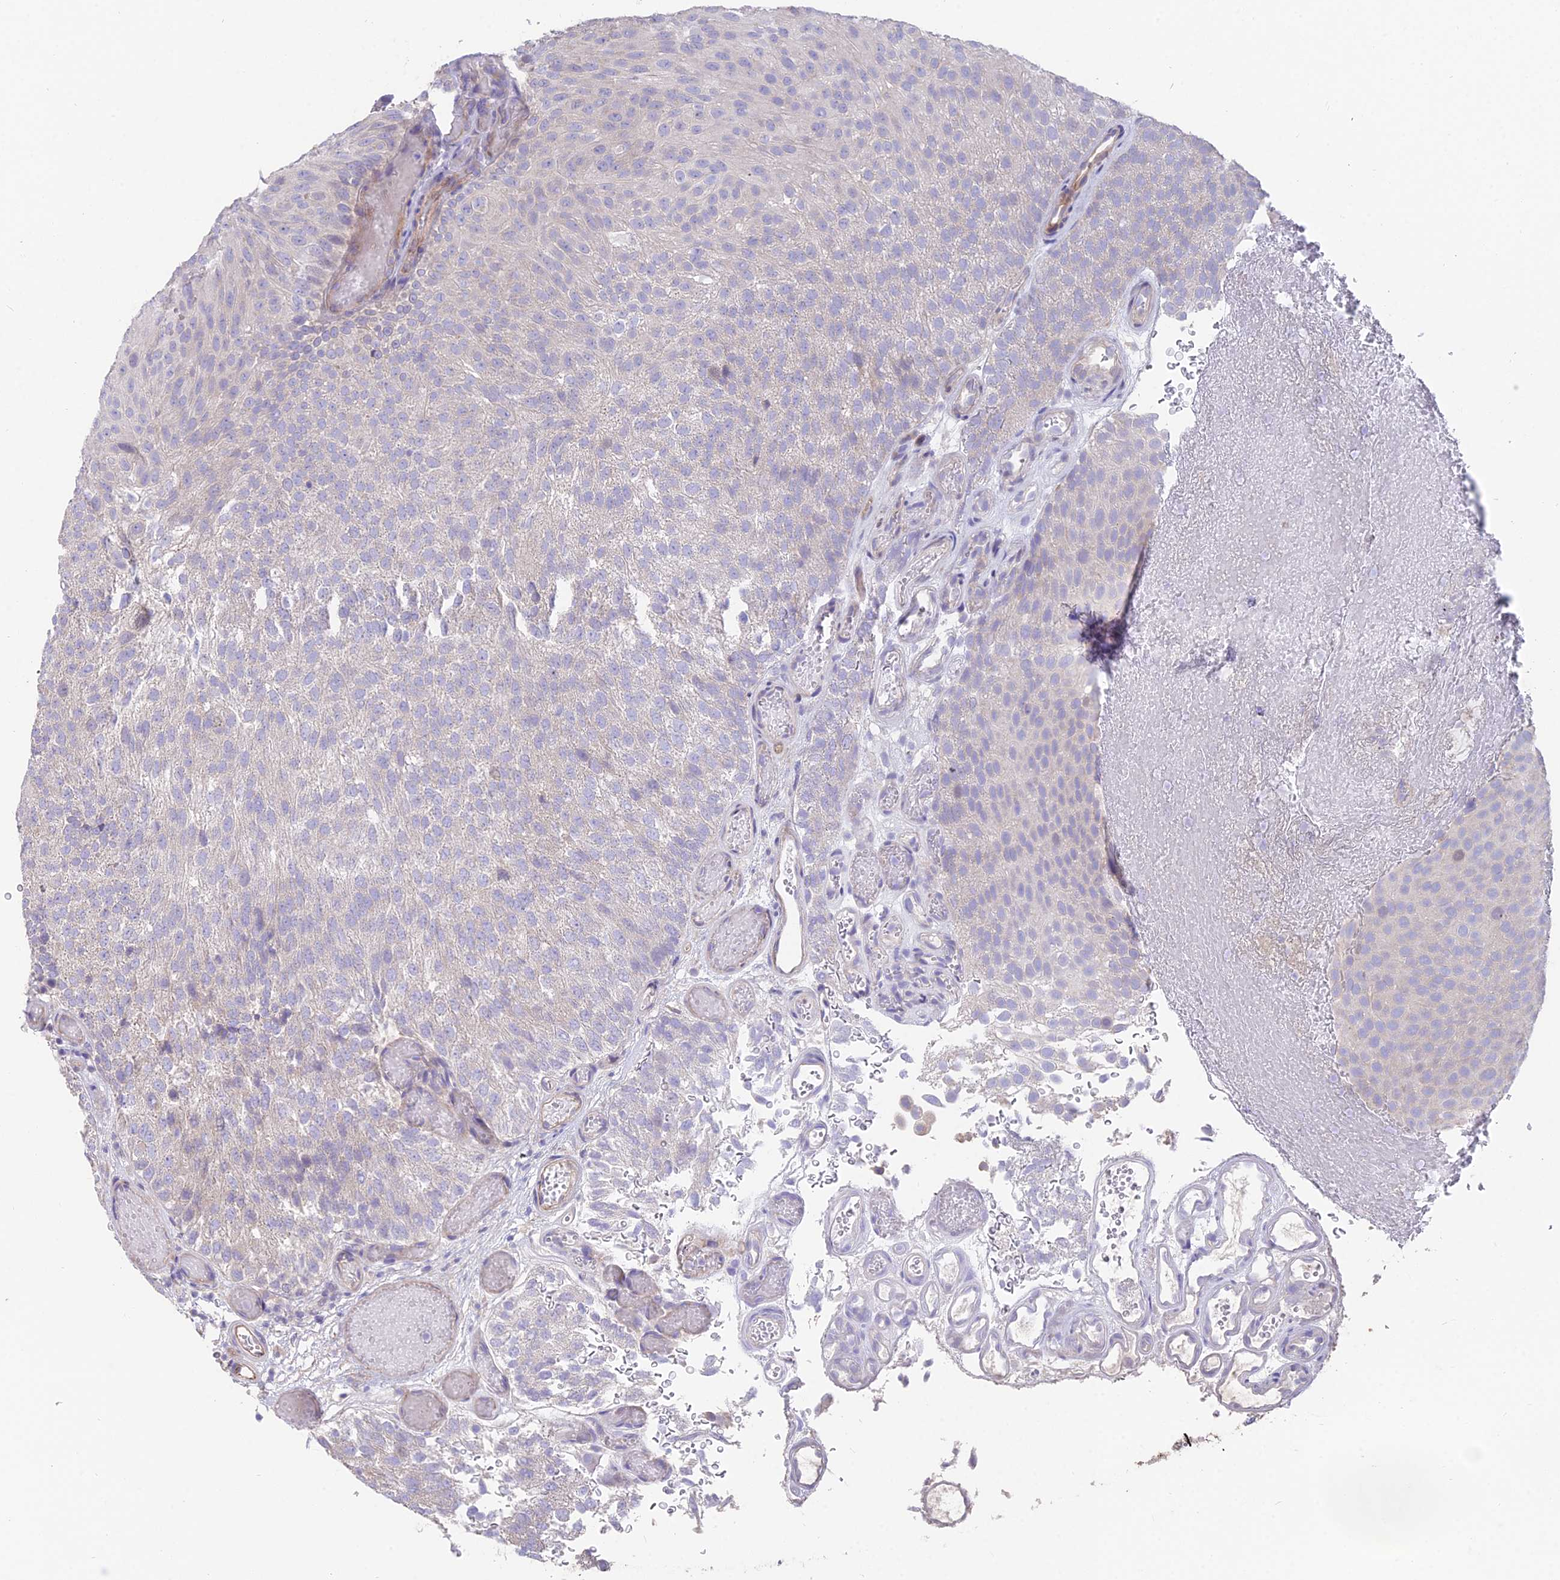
{"staining": {"intensity": "weak", "quantity": "<25%", "location": "cytoplasmic/membranous"}, "tissue": "urothelial cancer", "cell_type": "Tumor cells", "image_type": "cancer", "snomed": [{"axis": "morphology", "description": "Urothelial carcinoma, Low grade"}, {"axis": "topography", "description": "Urinary bladder"}], "caption": "Micrograph shows no protein expression in tumor cells of urothelial cancer tissue. (DAB (3,3'-diaminobenzidine) immunohistochemistry with hematoxylin counter stain).", "gene": "FAM168B", "patient": {"sex": "male", "age": 78}}